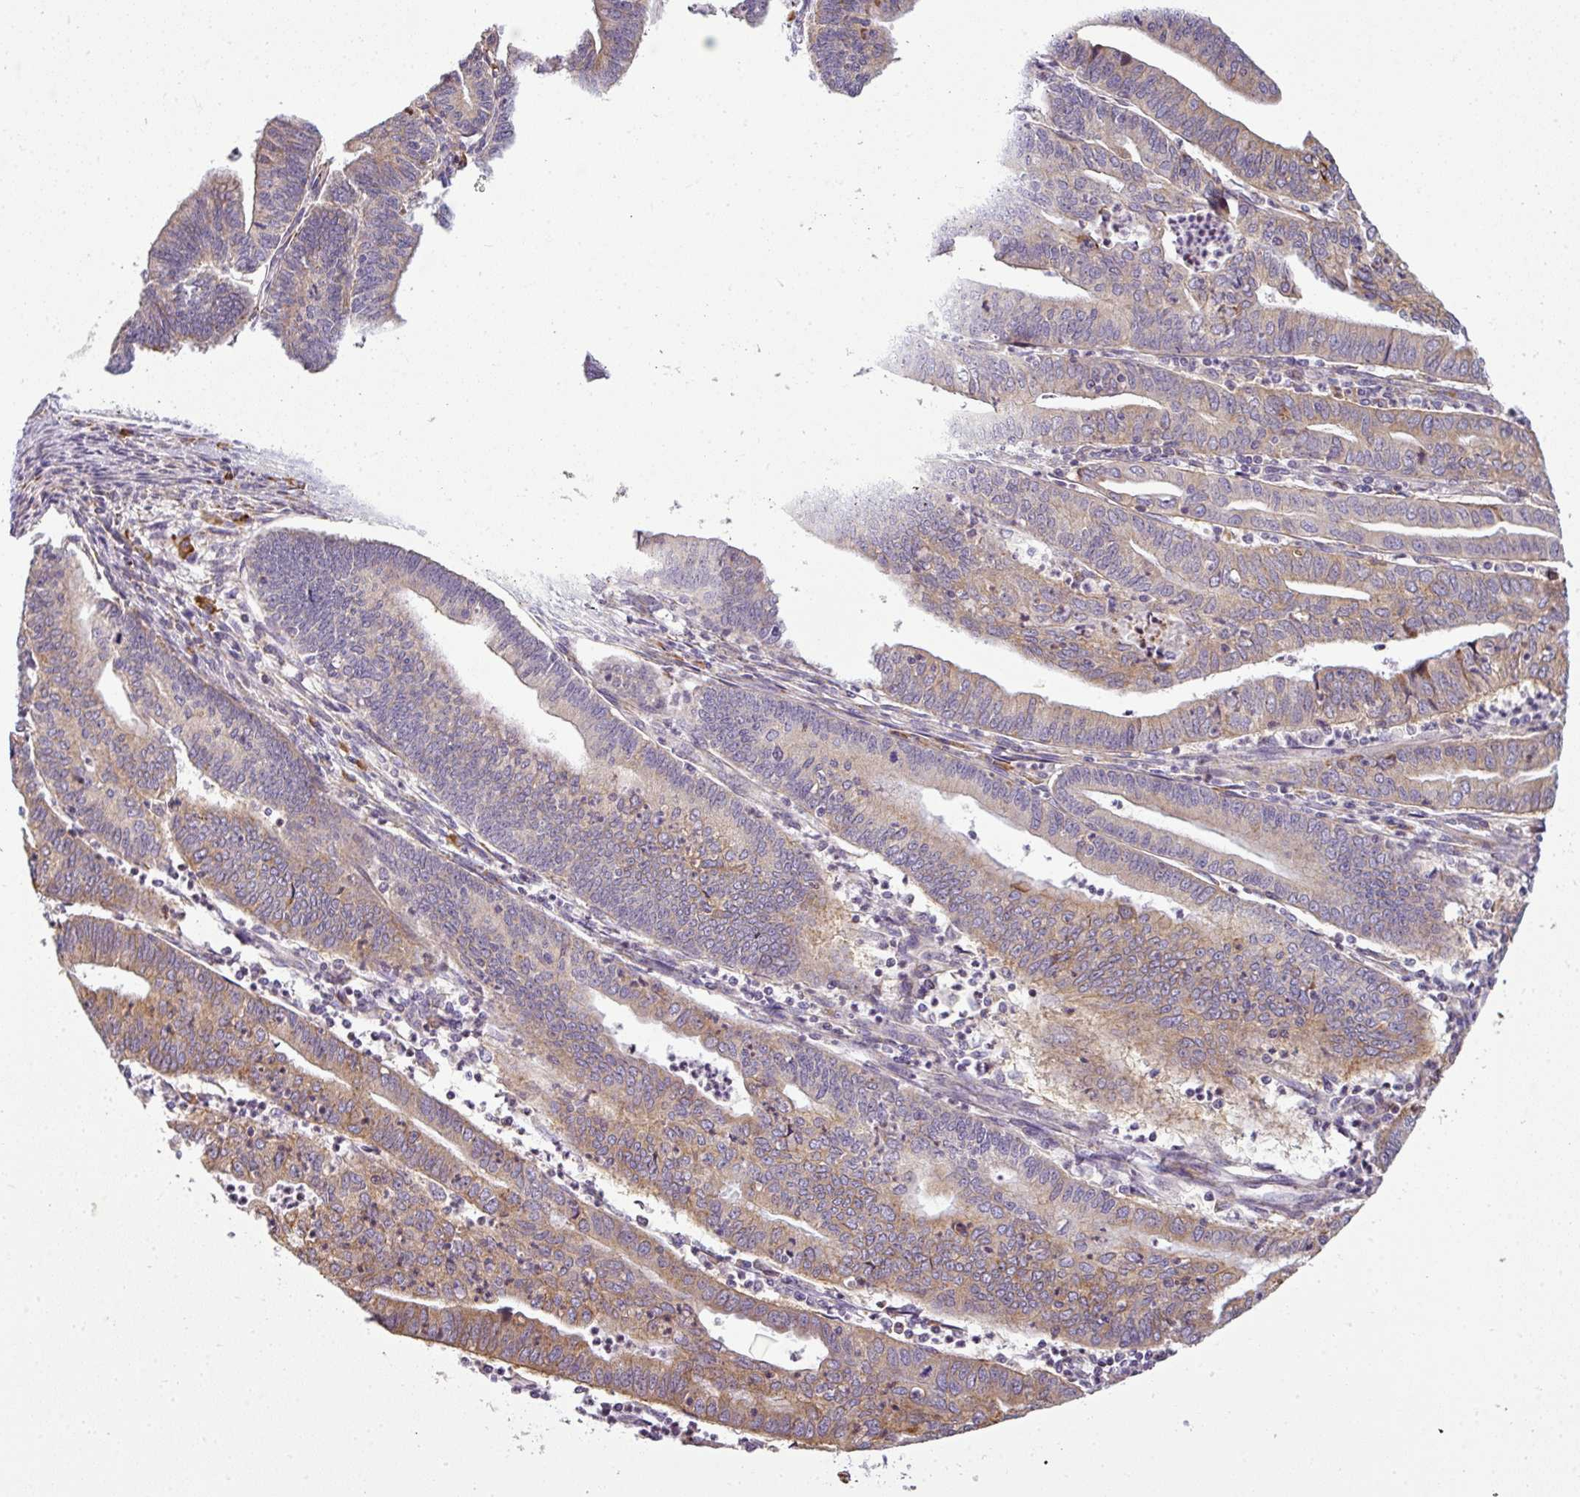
{"staining": {"intensity": "moderate", "quantity": ">75%", "location": "cytoplasmic/membranous"}, "tissue": "endometrial cancer", "cell_type": "Tumor cells", "image_type": "cancer", "snomed": [{"axis": "morphology", "description": "Adenocarcinoma, NOS"}, {"axis": "topography", "description": "Endometrium"}], "caption": "This image displays immunohistochemistry (IHC) staining of adenocarcinoma (endometrial), with medium moderate cytoplasmic/membranous staining in approximately >75% of tumor cells.", "gene": "ANKRD18A", "patient": {"sex": "female", "age": 60}}